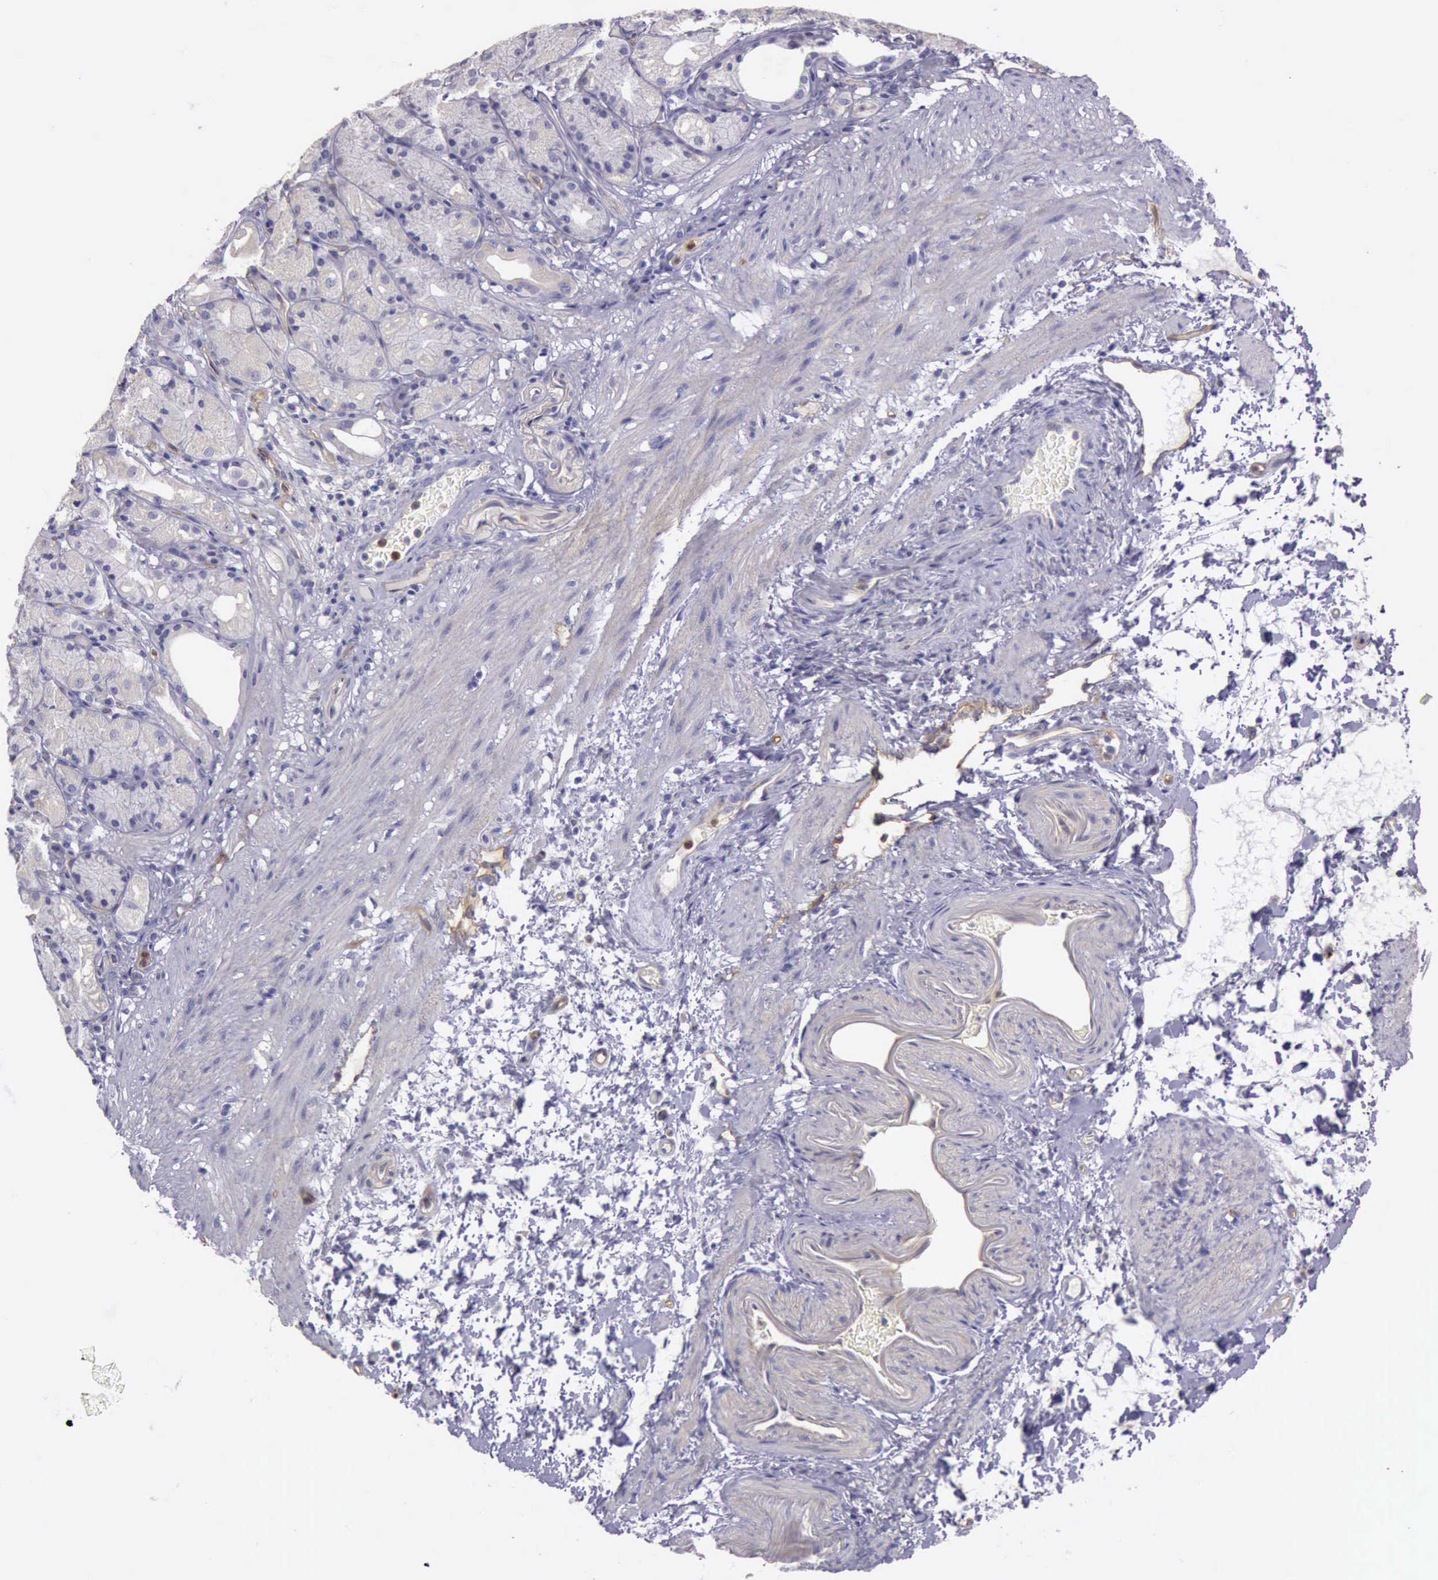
{"staining": {"intensity": "weak", "quantity": "<25%", "location": "cytoplasmic/membranous"}, "tissue": "stomach", "cell_type": "Glandular cells", "image_type": "normal", "snomed": [{"axis": "morphology", "description": "Normal tissue, NOS"}, {"axis": "topography", "description": "Stomach, upper"}], "caption": "Protein analysis of normal stomach shows no significant staining in glandular cells.", "gene": "TCEANC", "patient": {"sex": "female", "age": 75}}